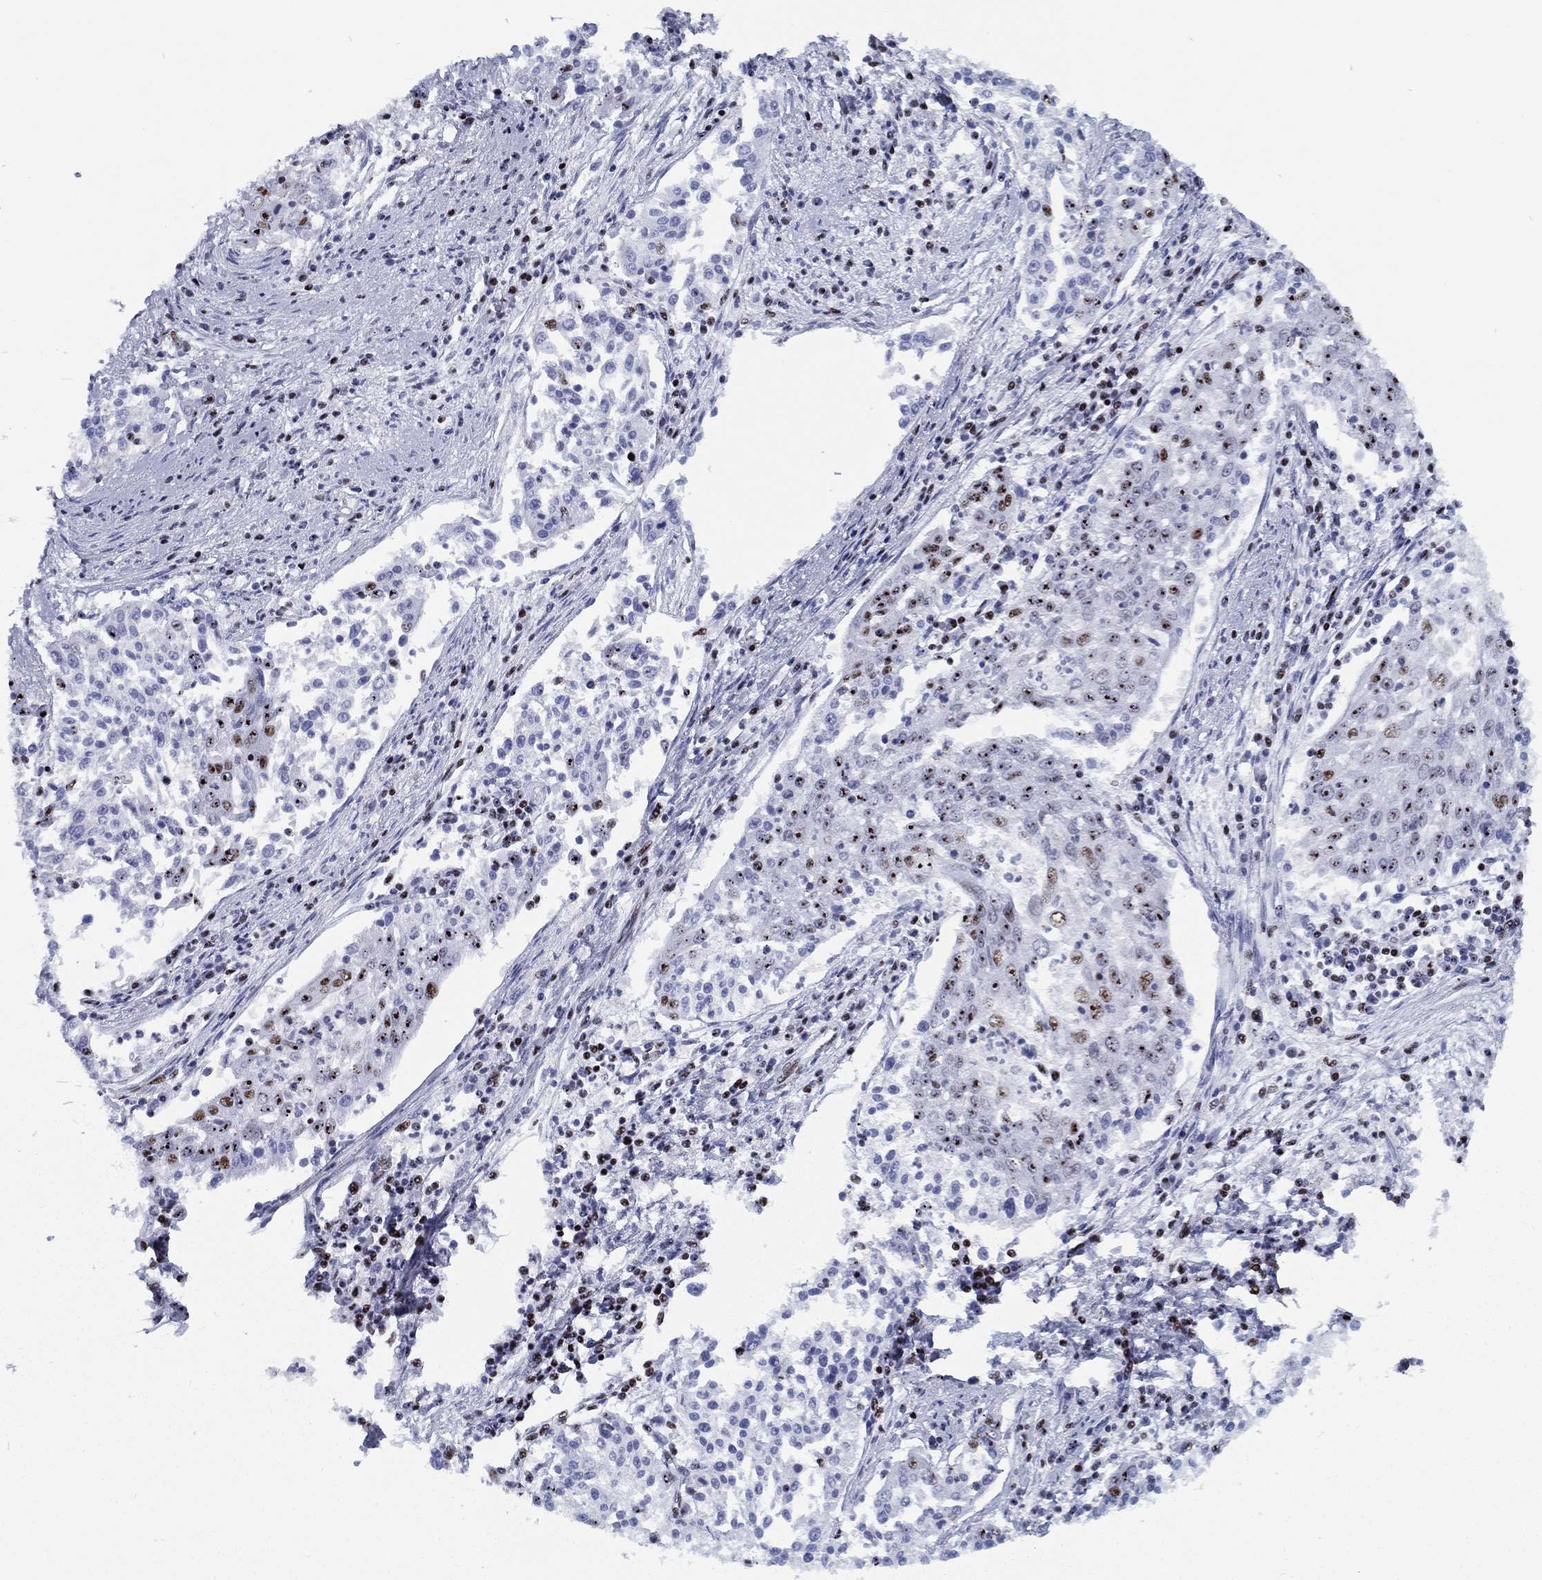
{"staining": {"intensity": "strong", "quantity": "<25%", "location": "nuclear"}, "tissue": "cervical cancer", "cell_type": "Tumor cells", "image_type": "cancer", "snomed": [{"axis": "morphology", "description": "Squamous cell carcinoma, NOS"}, {"axis": "topography", "description": "Cervix"}], "caption": "The image reveals immunohistochemical staining of squamous cell carcinoma (cervical). There is strong nuclear expression is present in approximately <25% of tumor cells.", "gene": "CYB561D2", "patient": {"sex": "female", "age": 41}}